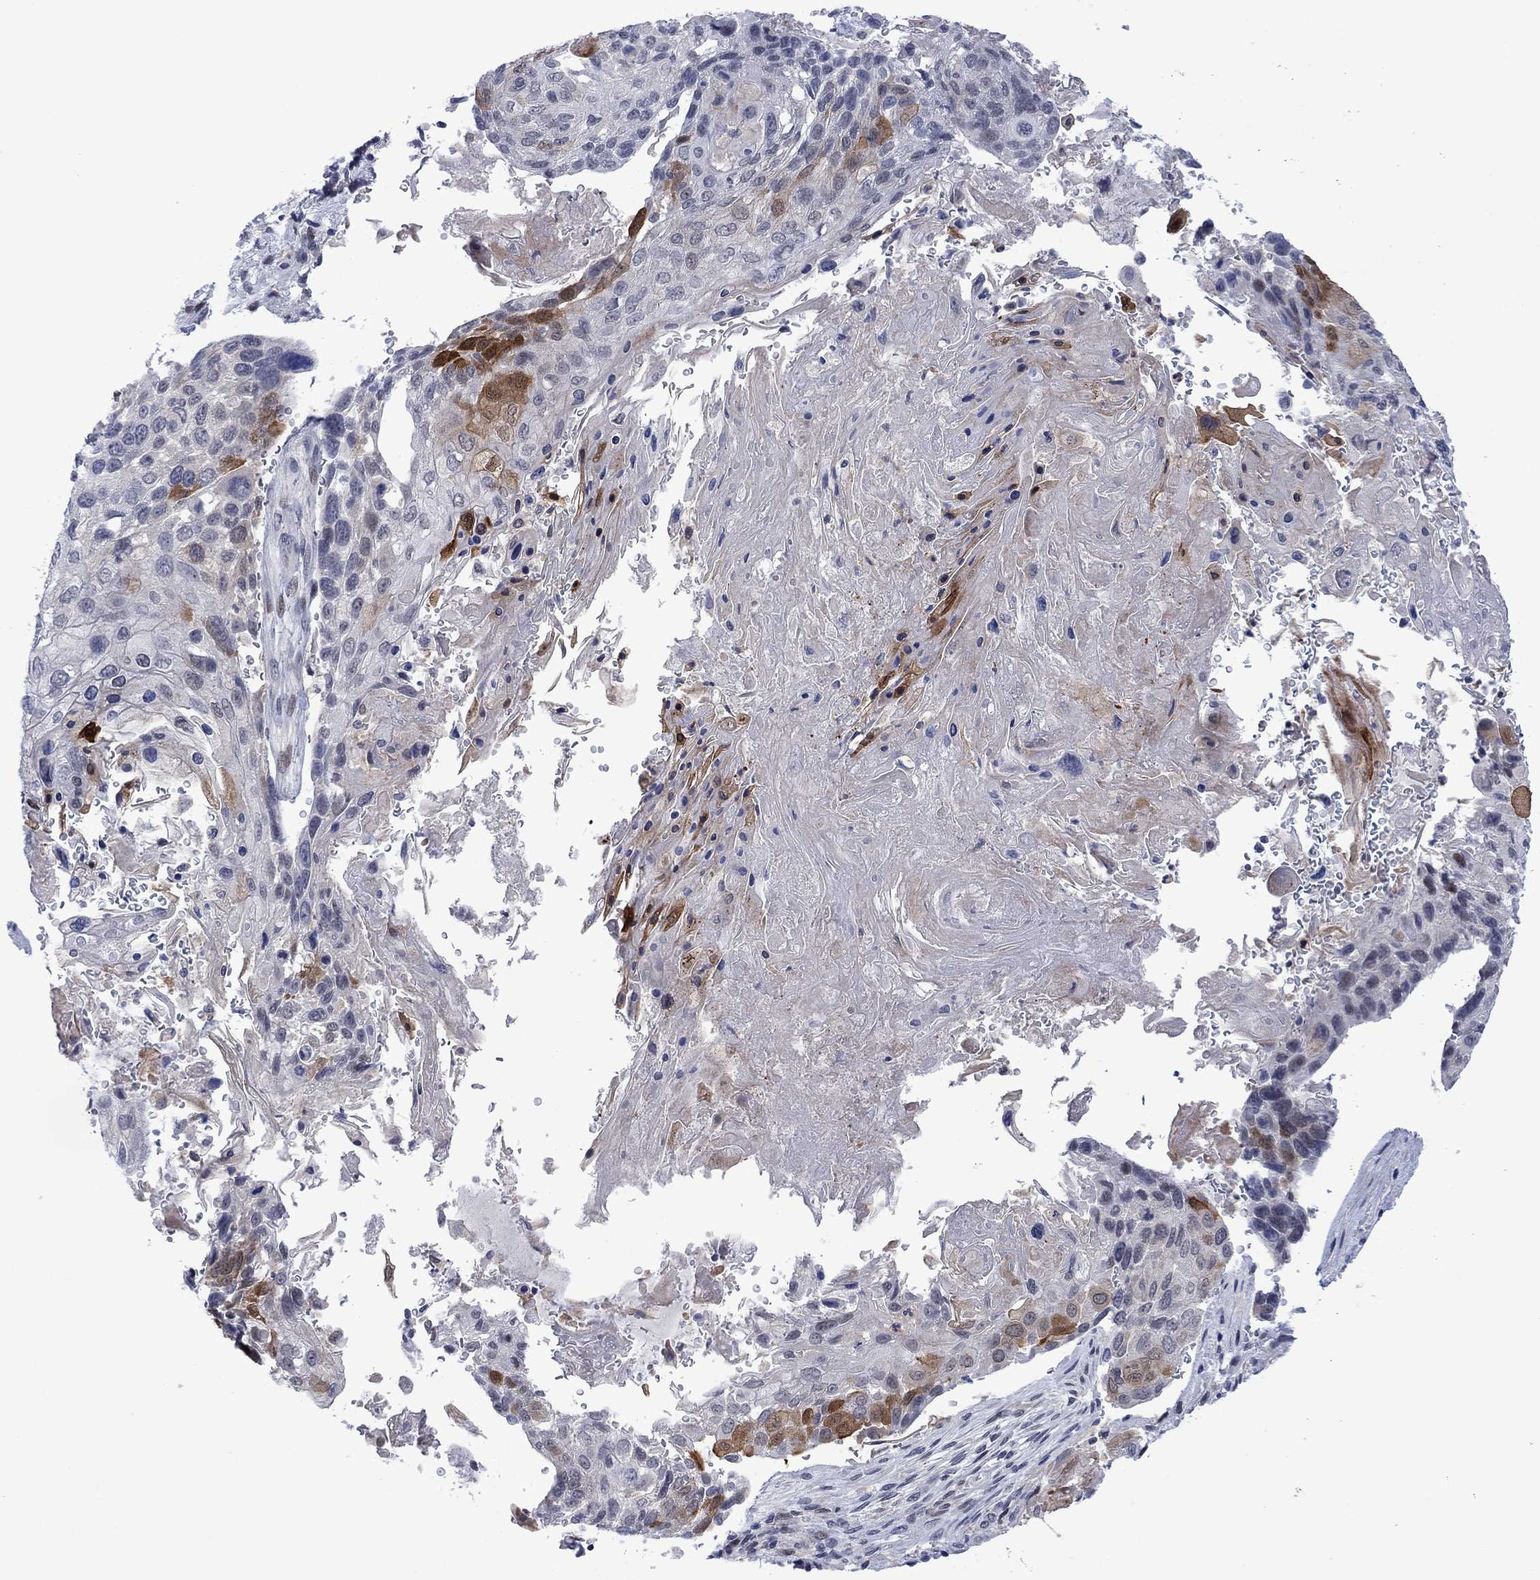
{"staining": {"intensity": "moderate", "quantity": "<25%", "location": "cytoplasmic/membranous"}, "tissue": "lung cancer", "cell_type": "Tumor cells", "image_type": "cancer", "snomed": [{"axis": "morphology", "description": "Normal tissue, NOS"}, {"axis": "morphology", "description": "Squamous cell carcinoma, NOS"}, {"axis": "topography", "description": "Bronchus"}, {"axis": "topography", "description": "Lung"}], "caption": "Protein analysis of lung squamous cell carcinoma tissue displays moderate cytoplasmic/membranous expression in approximately <25% of tumor cells.", "gene": "AGL", "patient": {"sex": "male", "age": 69}}